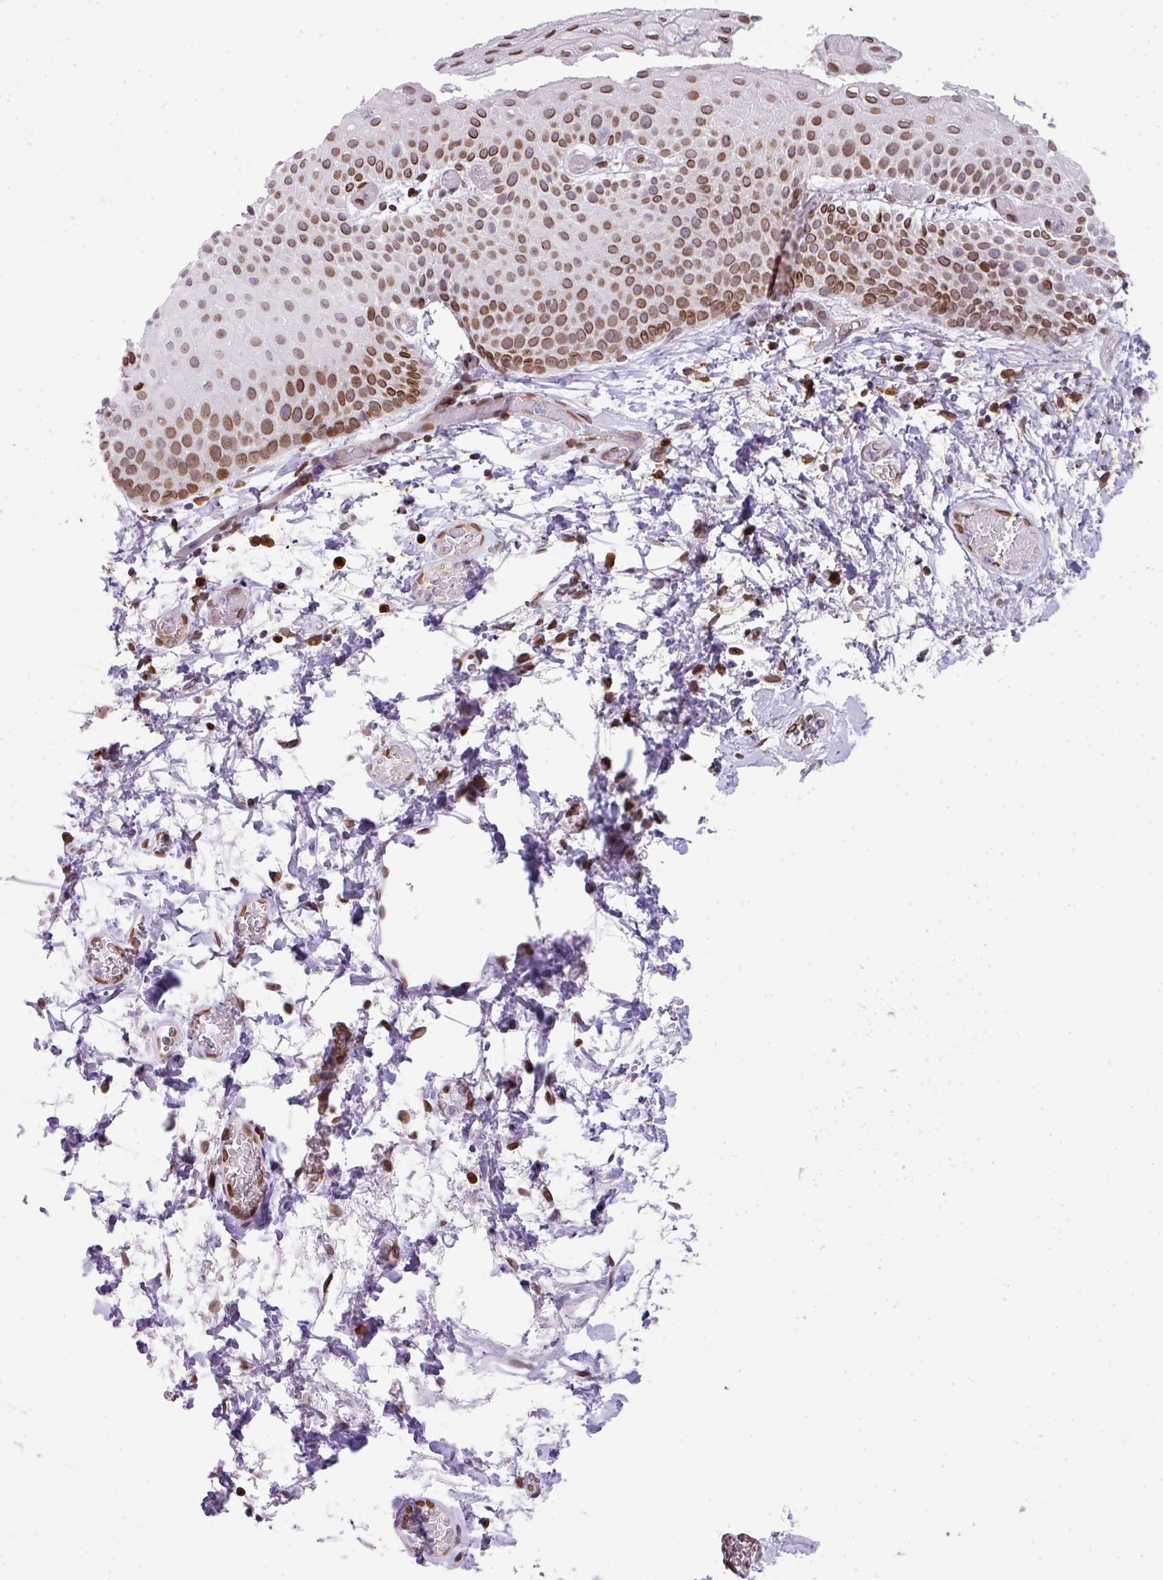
{"staining": {"intensity": "moderate", "quantity": ">75%", "location": "cytoplasmic/membranous,nuclear"}, "tissue": "skin", "cell_type": "Epidermal cells", "image_type": "normal", "snomed": [{"axis": "morphology", "description": "Normal tissue, NOS"}, {"axis": "morphology", "description": "Hemorrhoids"}, {"axis": "morphology", "description": "Inflammation, NOS"}, {"axis": "topography", "description": "Anal"}], "caption": "Skin was stained to show a protein in brown. There is medium levels of moderate cytoplasmic/membranous,nuclear expression in approximately >75% of epidermal cells. (Brightfield microscopy of DAB IHC at high magnification).", "gene": "PLK1", "patient": {"sex": "male", "age": 60}}